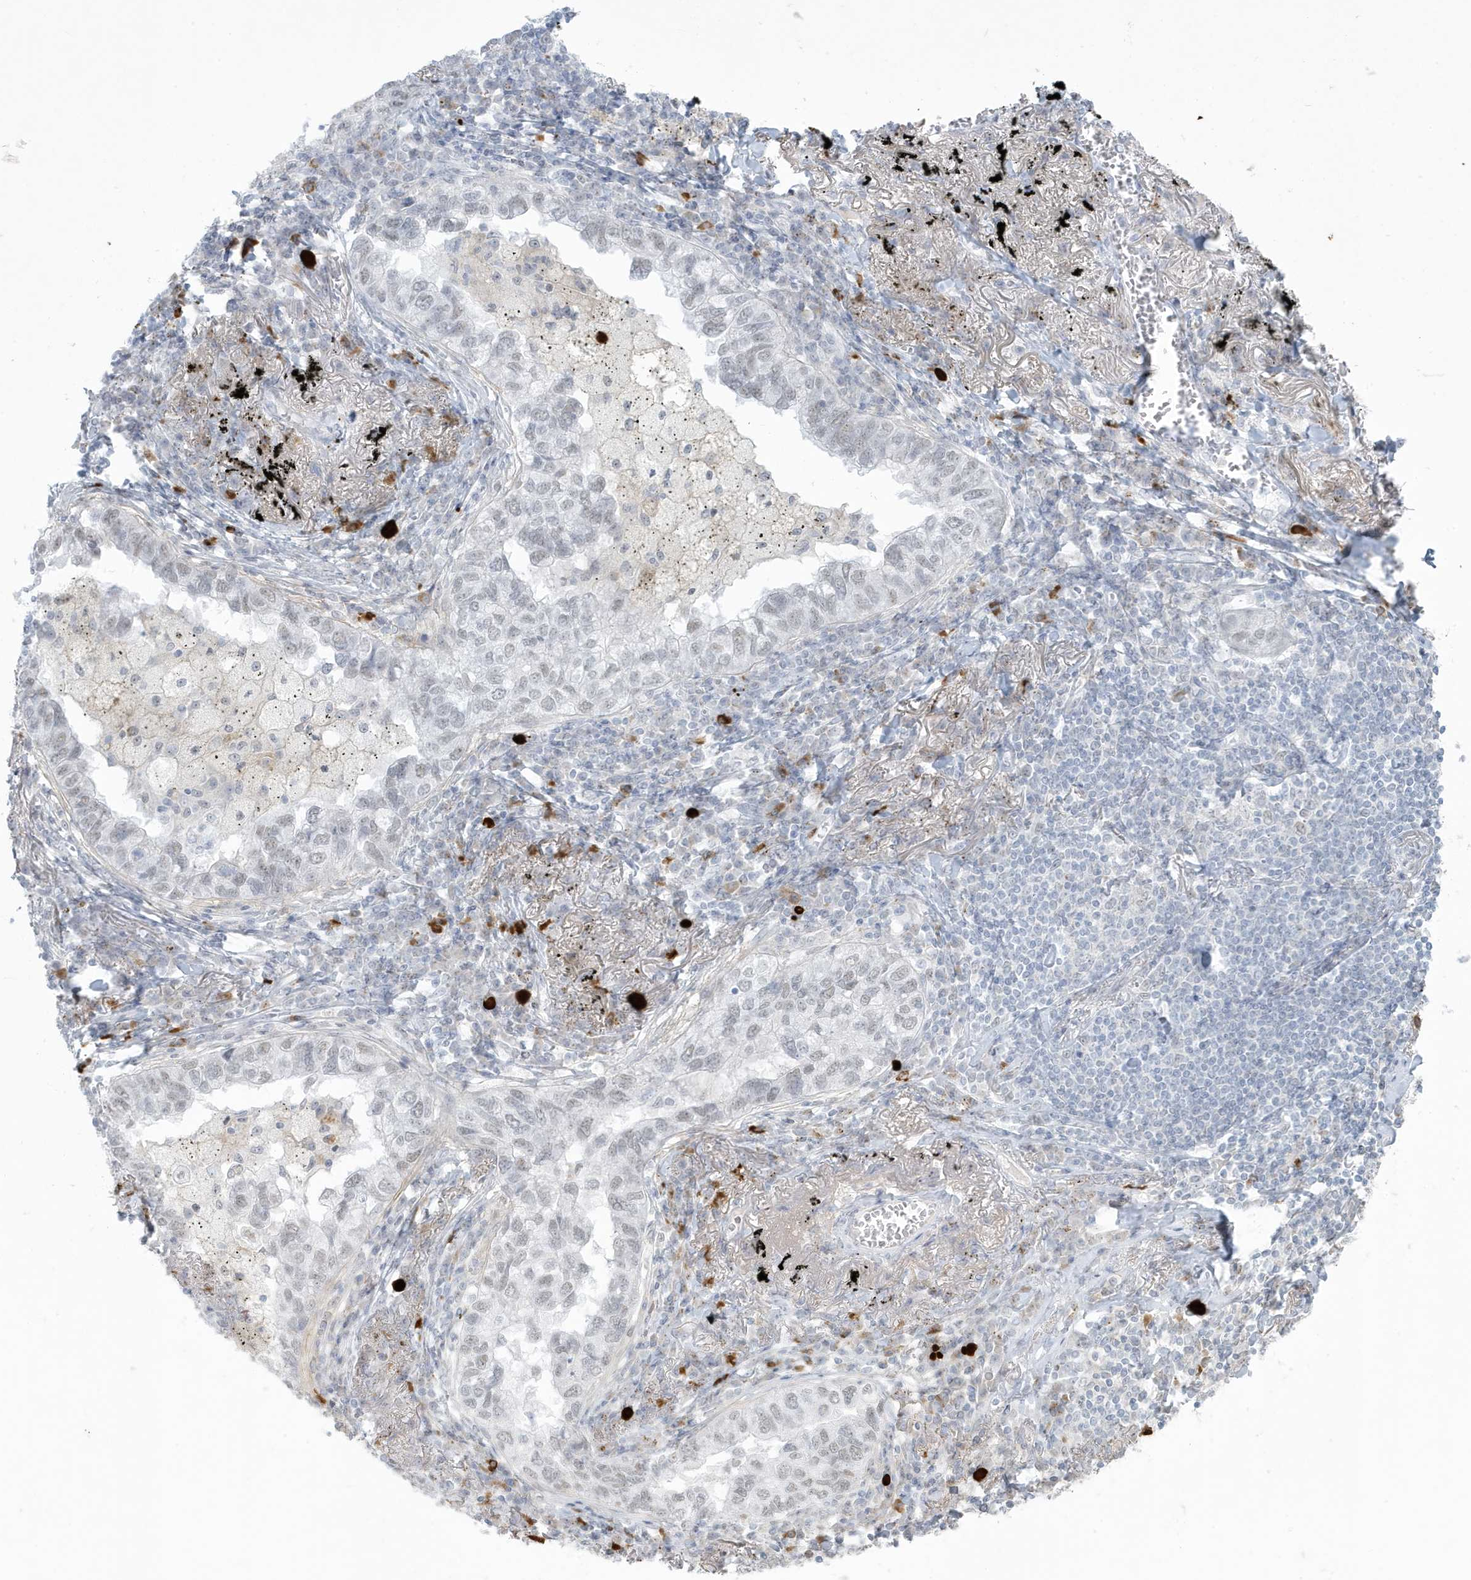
{"staining": {"intensity": "negative", "quantity": "none", "location": "none"}, "tissue": "lung cancer", "cell_type": "Tumor cells", "image_type": "cancer", "snomed": [{"axis": "morphology", "description": "Adenocarcinoma, NOS"}, {"axis": "topography", "description": "Lung"}], "caption": "Lung cancer (adenocarcinoma) was stained to show a protein in brown. There is no significant staining in tumor cells.", "gene": "HERC6", "patient": {"sex": "male", "age": 65}}